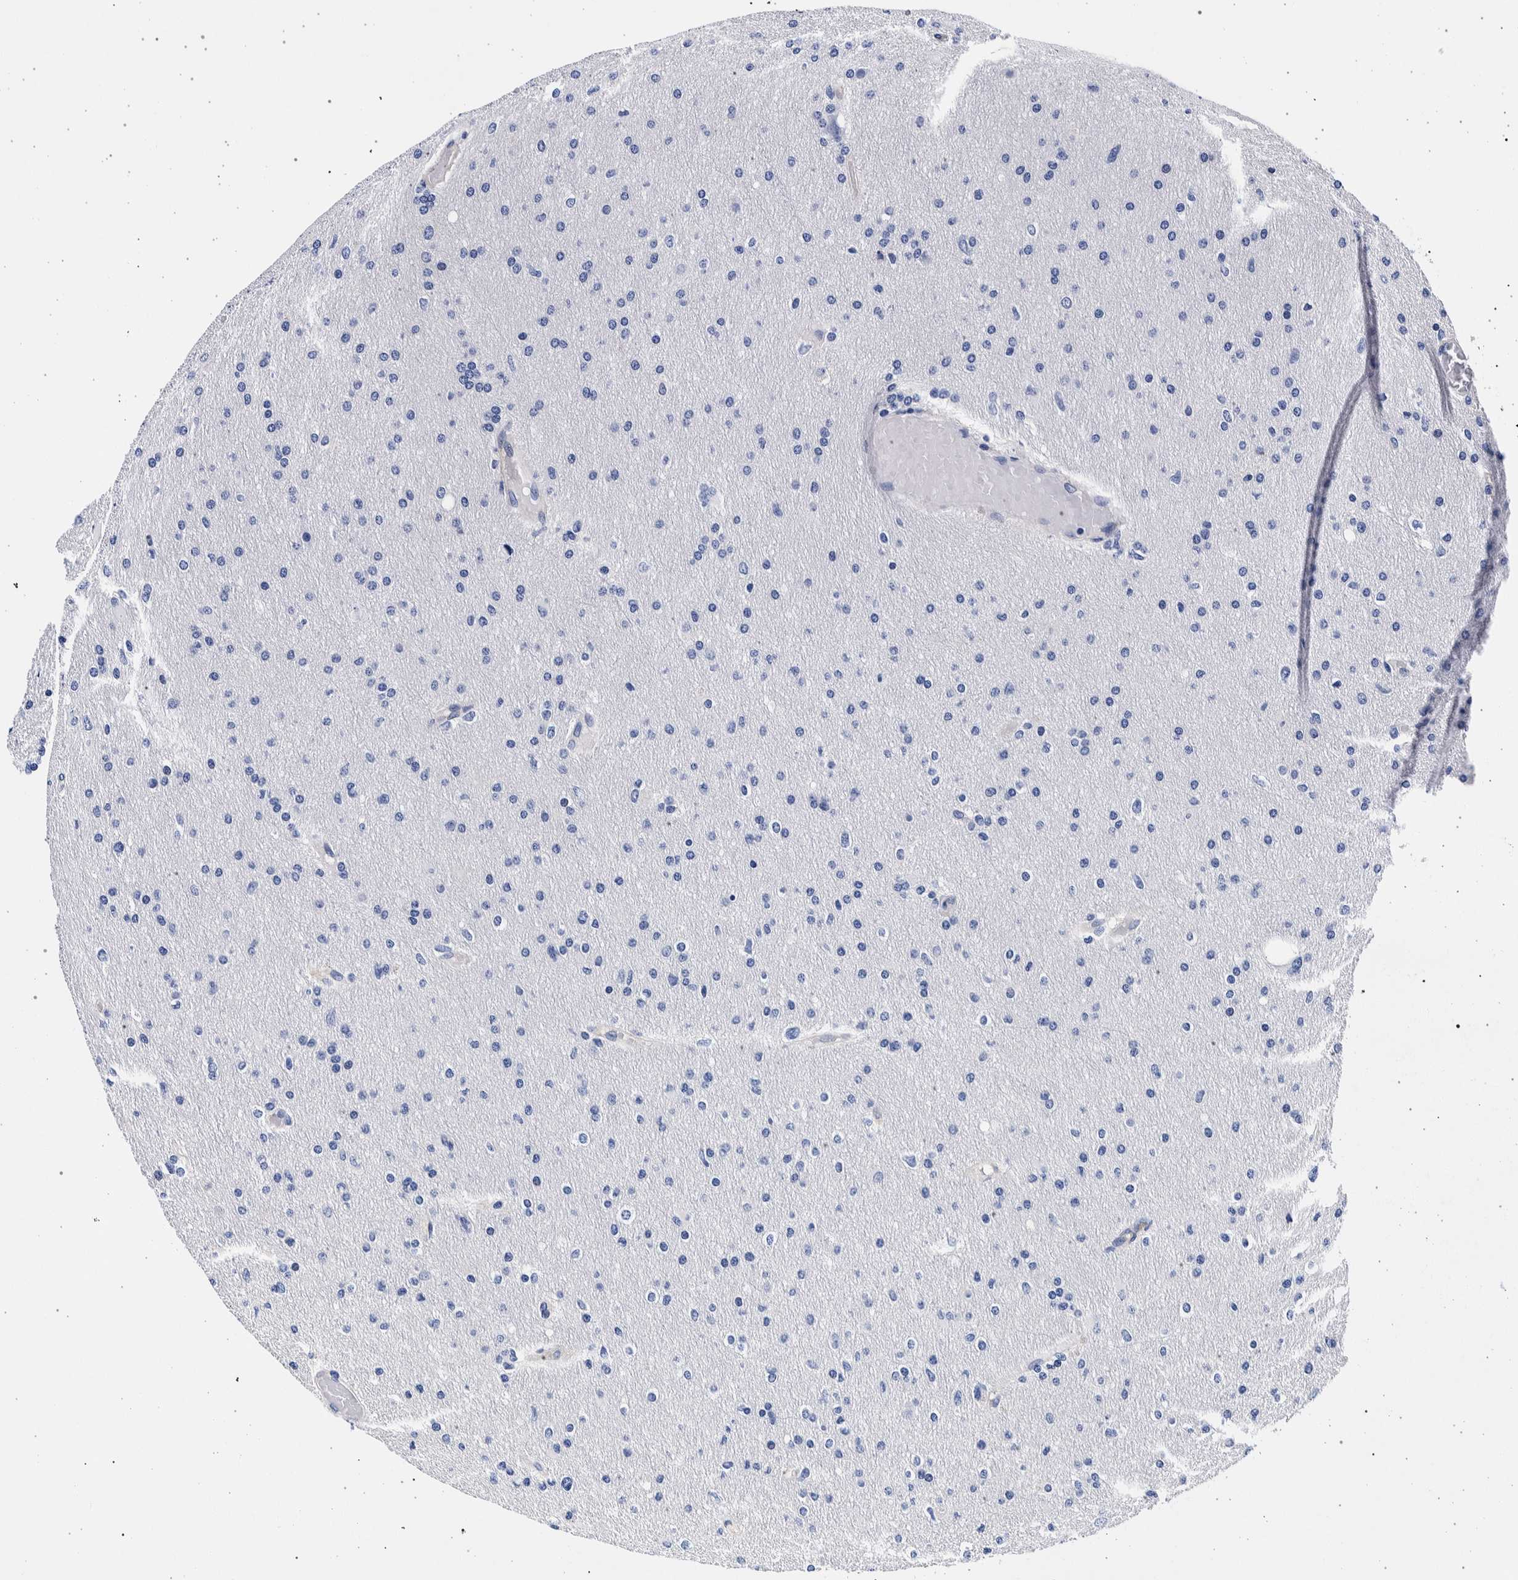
{"staining": {"intensity": "negative", "quantity": "none", "location": "none"}, "tissue": "glioma", "cell_type": "Tumor cells", "image_type": "cancer", "snomed": [{"axis": "morphology", "description": "Glioma, malignant, High grade"}, {"axis": "topography", "description": "Cerebral cortex"}], "caption": "IHC micrograph of human glioma stained for a protein (brown), which reveals no staining in tumor cells.", "gene": "NIBAN2", "patient": {"sex": "female", "age": 36}}